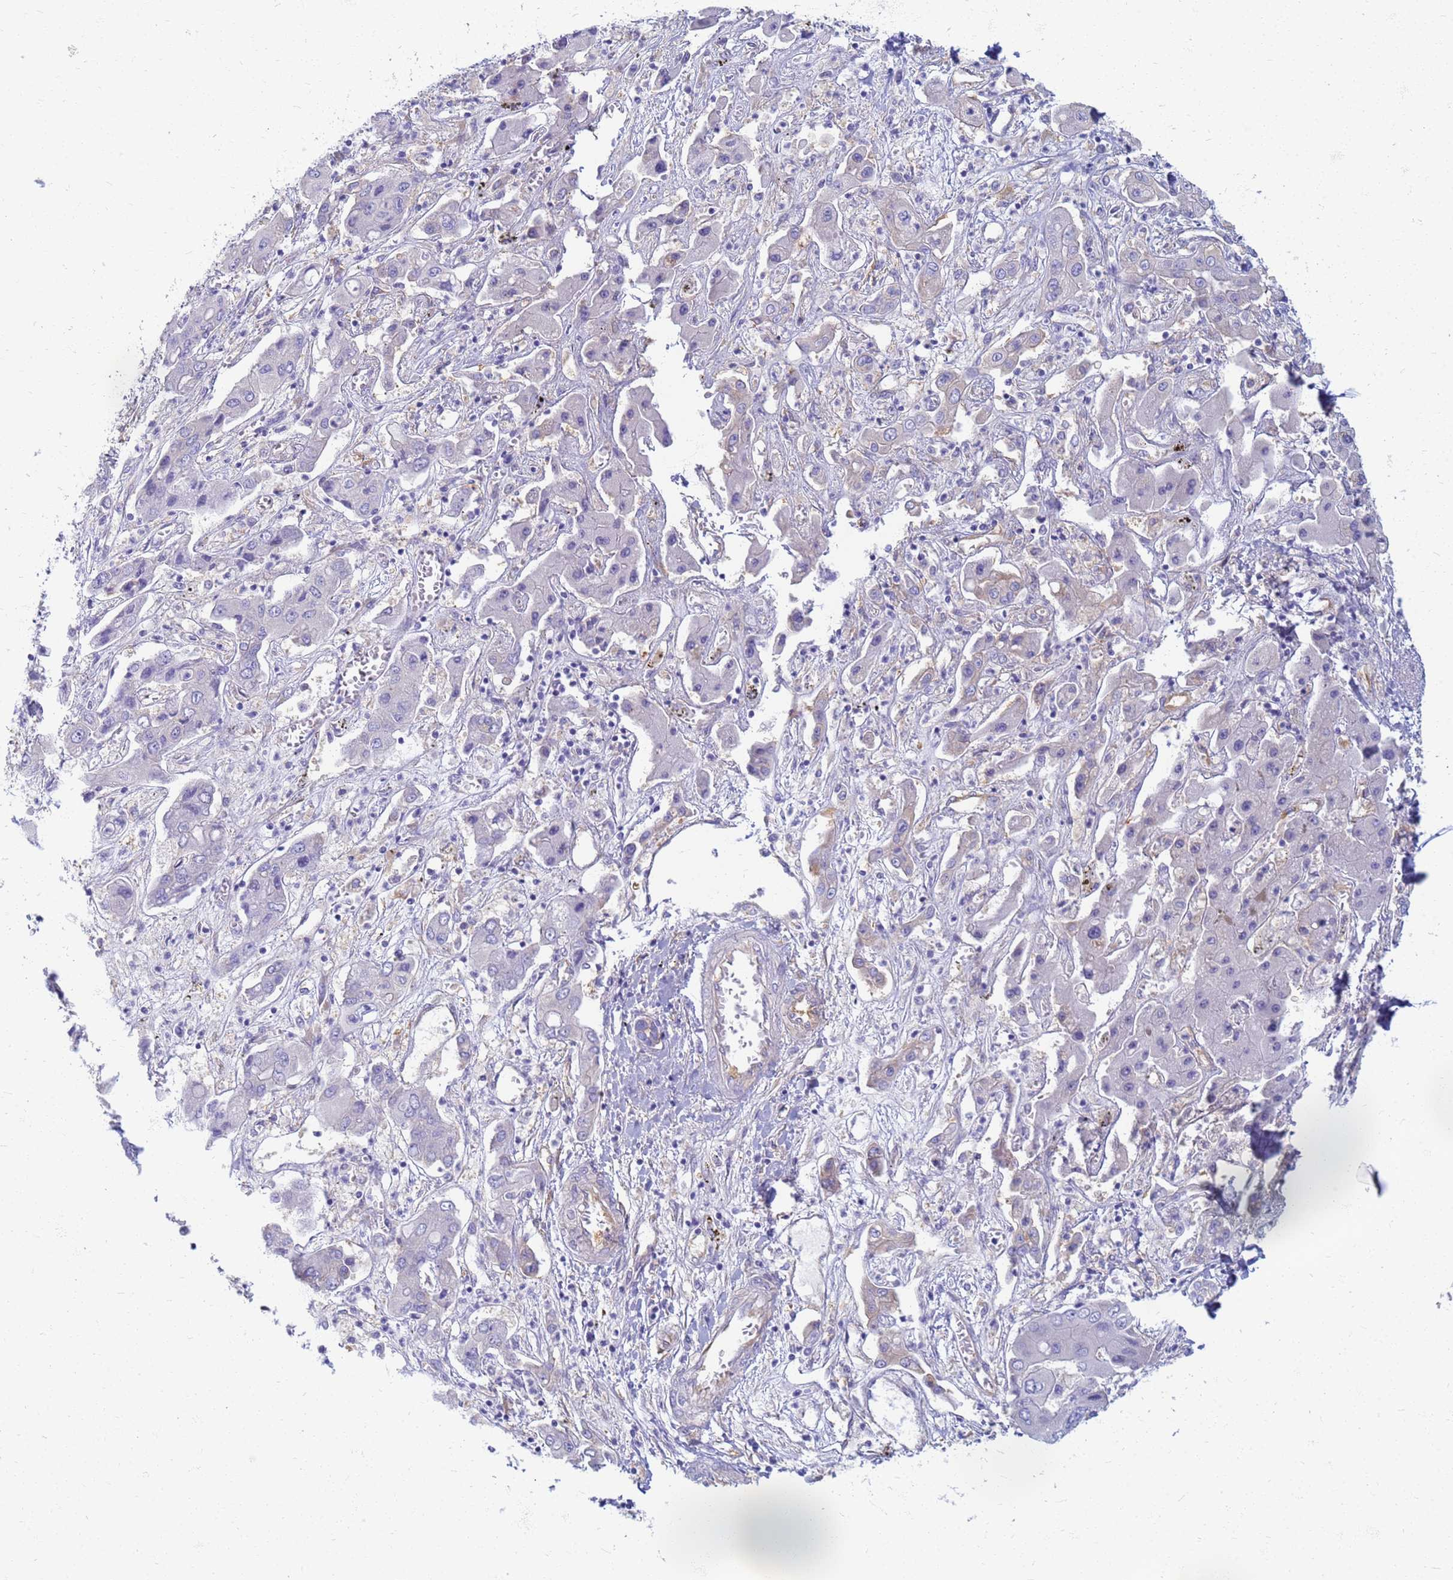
{"staining": {"intensity": "negative", "quantity": "none", "location": "none"}, "tissue": "liver cancer", "cell_type": "Tumor cells", "image_type": "cancer", "snomed": [{"axis": "morphology", "description": "Cholangiocarcinoma"}, {"axis": "topography", "description": "Liver"}], "caption": "Immunohistochemistry (IHC) histopathology image of neoplastic tissue: liver cholangiocarcinoma stained with DAB (3,3'-diaminobenzidine) displays no significant protein staining in tumor cells.", "gene": "EEA1", "patient": {"sex": "male", "age": 67}}